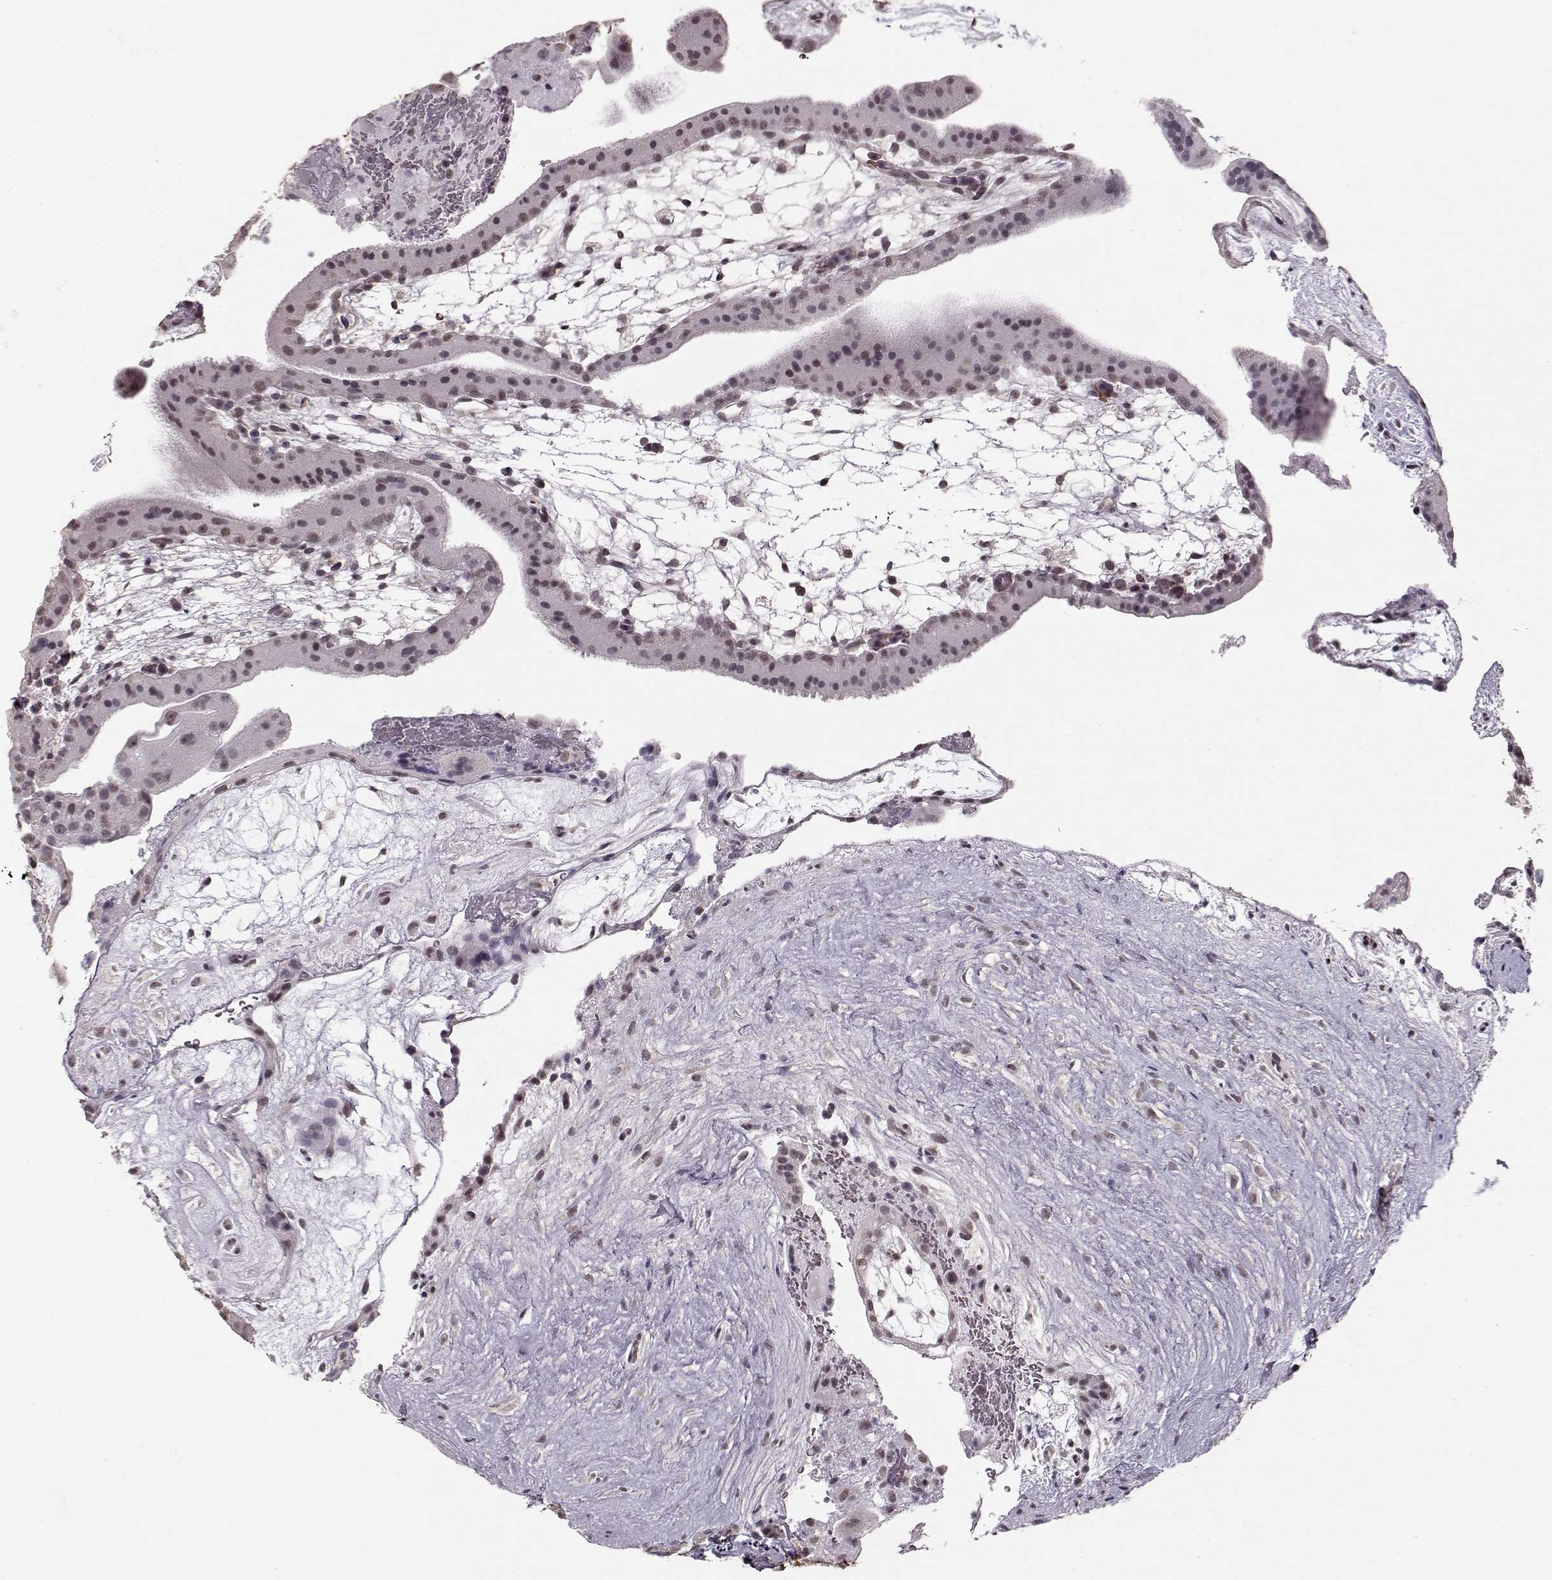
{"staining": {"intensity": "negative", "quantity": "none", "location": "none"}, "tissue": "placenta", "cell_type": "Decidual cells", "image_type": "normal", "snomed": [{"axis": "morphology", "description": "Normal tissue, NOS"}, {"axis": "topography", "description": "Placenta"}], "caption": "The histopathology image demonstrates no staining of decidual cells in unremarkable placenta. The staining was performed using DAB to visualize the protein expression in brown, while the nuclei were stained in blue with hematoxylin (Magnification: 20x).", "gene": "PCP4", "patient": {"sex": "female", "age": 19}}